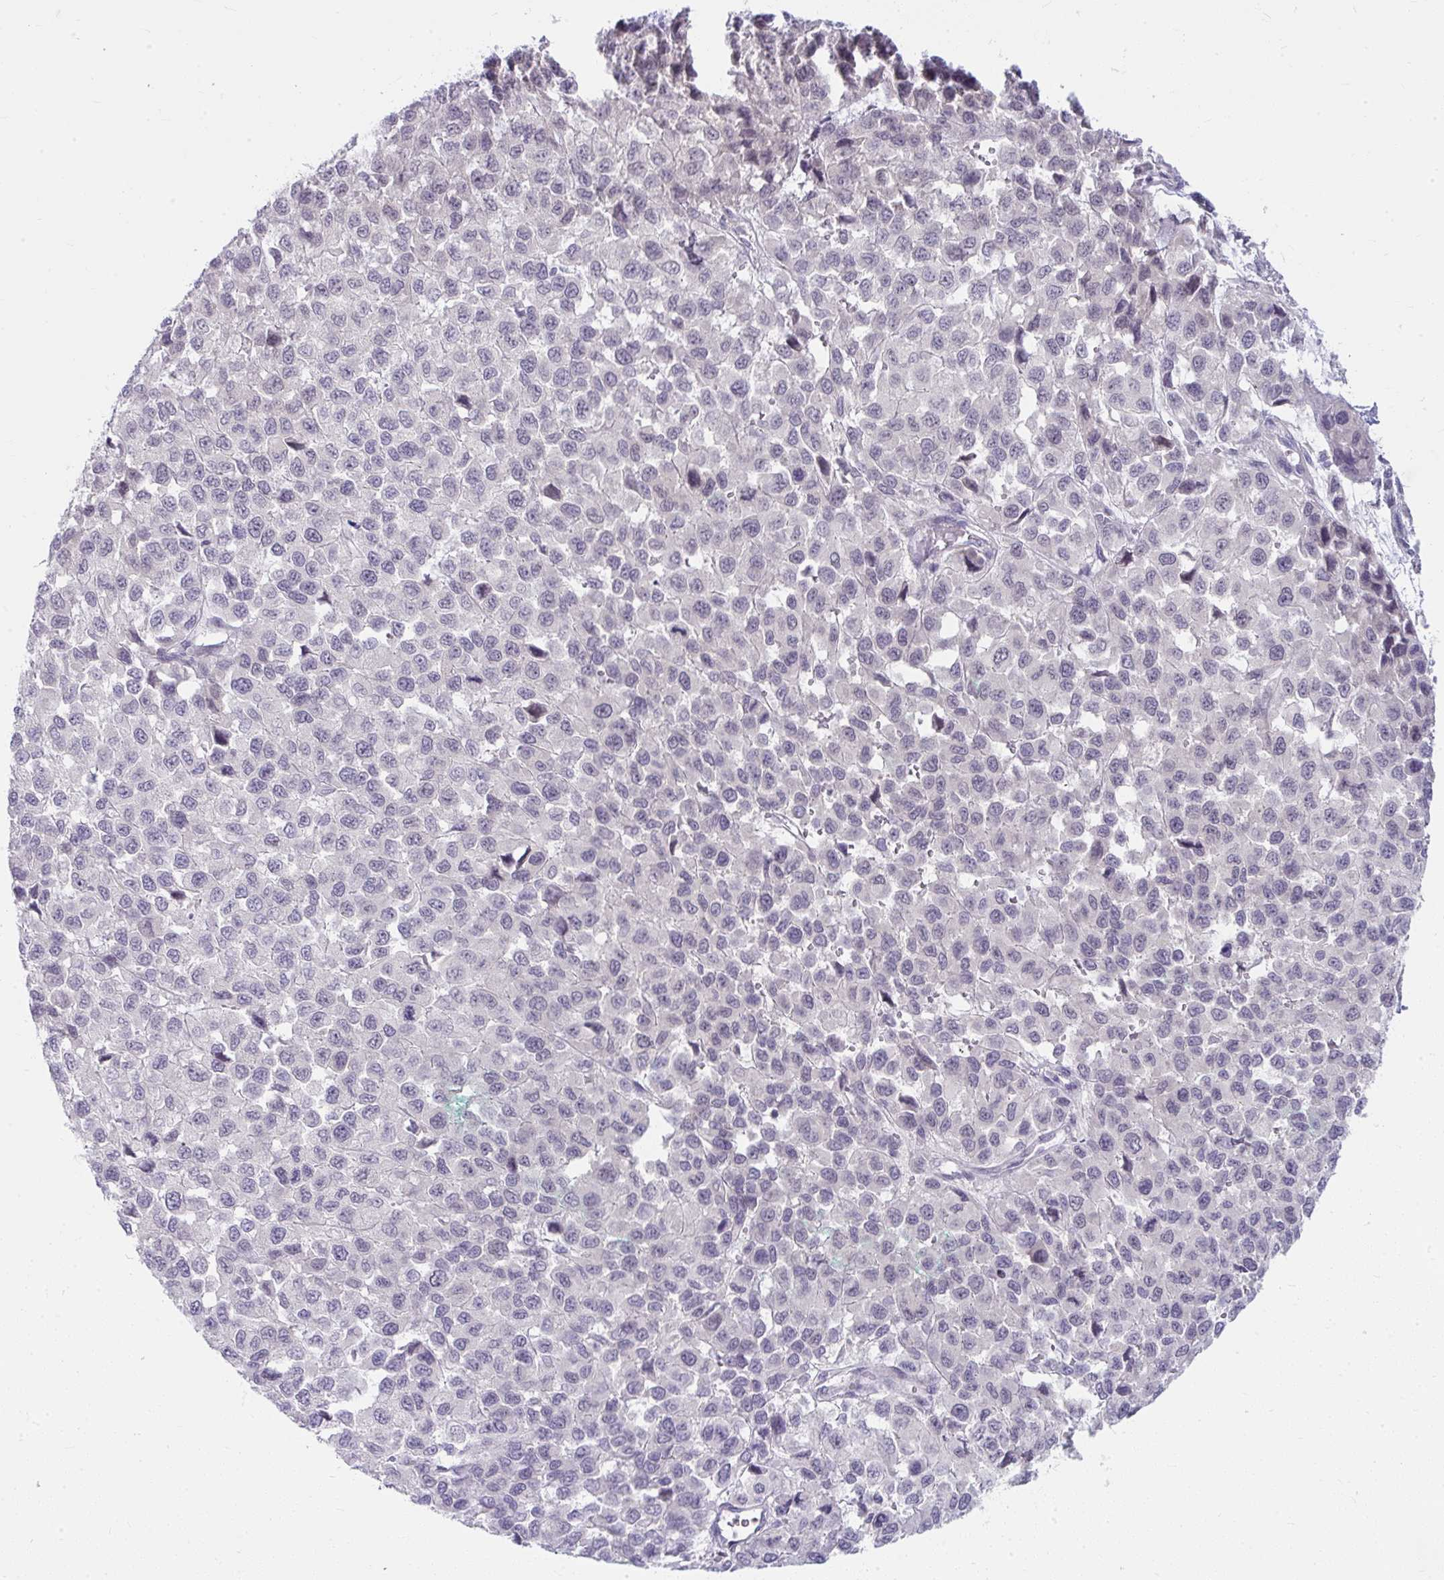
{"staining": {"intensity": "negative", "quantity": "none", "location": "none"}, "tissue": "melanoma", "cell_type": "Tumor cells", "image_type": "cancer", "snomed": [{"axis": "morphology", "description": "Malignant melanoma, NOS"}, {"axis": "topography", "description": "Skin"}], "caption": "DAB immunohistochemical staining of human melanoma displays no significant expression in tumor cells.", "gene": "UGT3A2", "patient": {"sex": "male", "age": 62}}